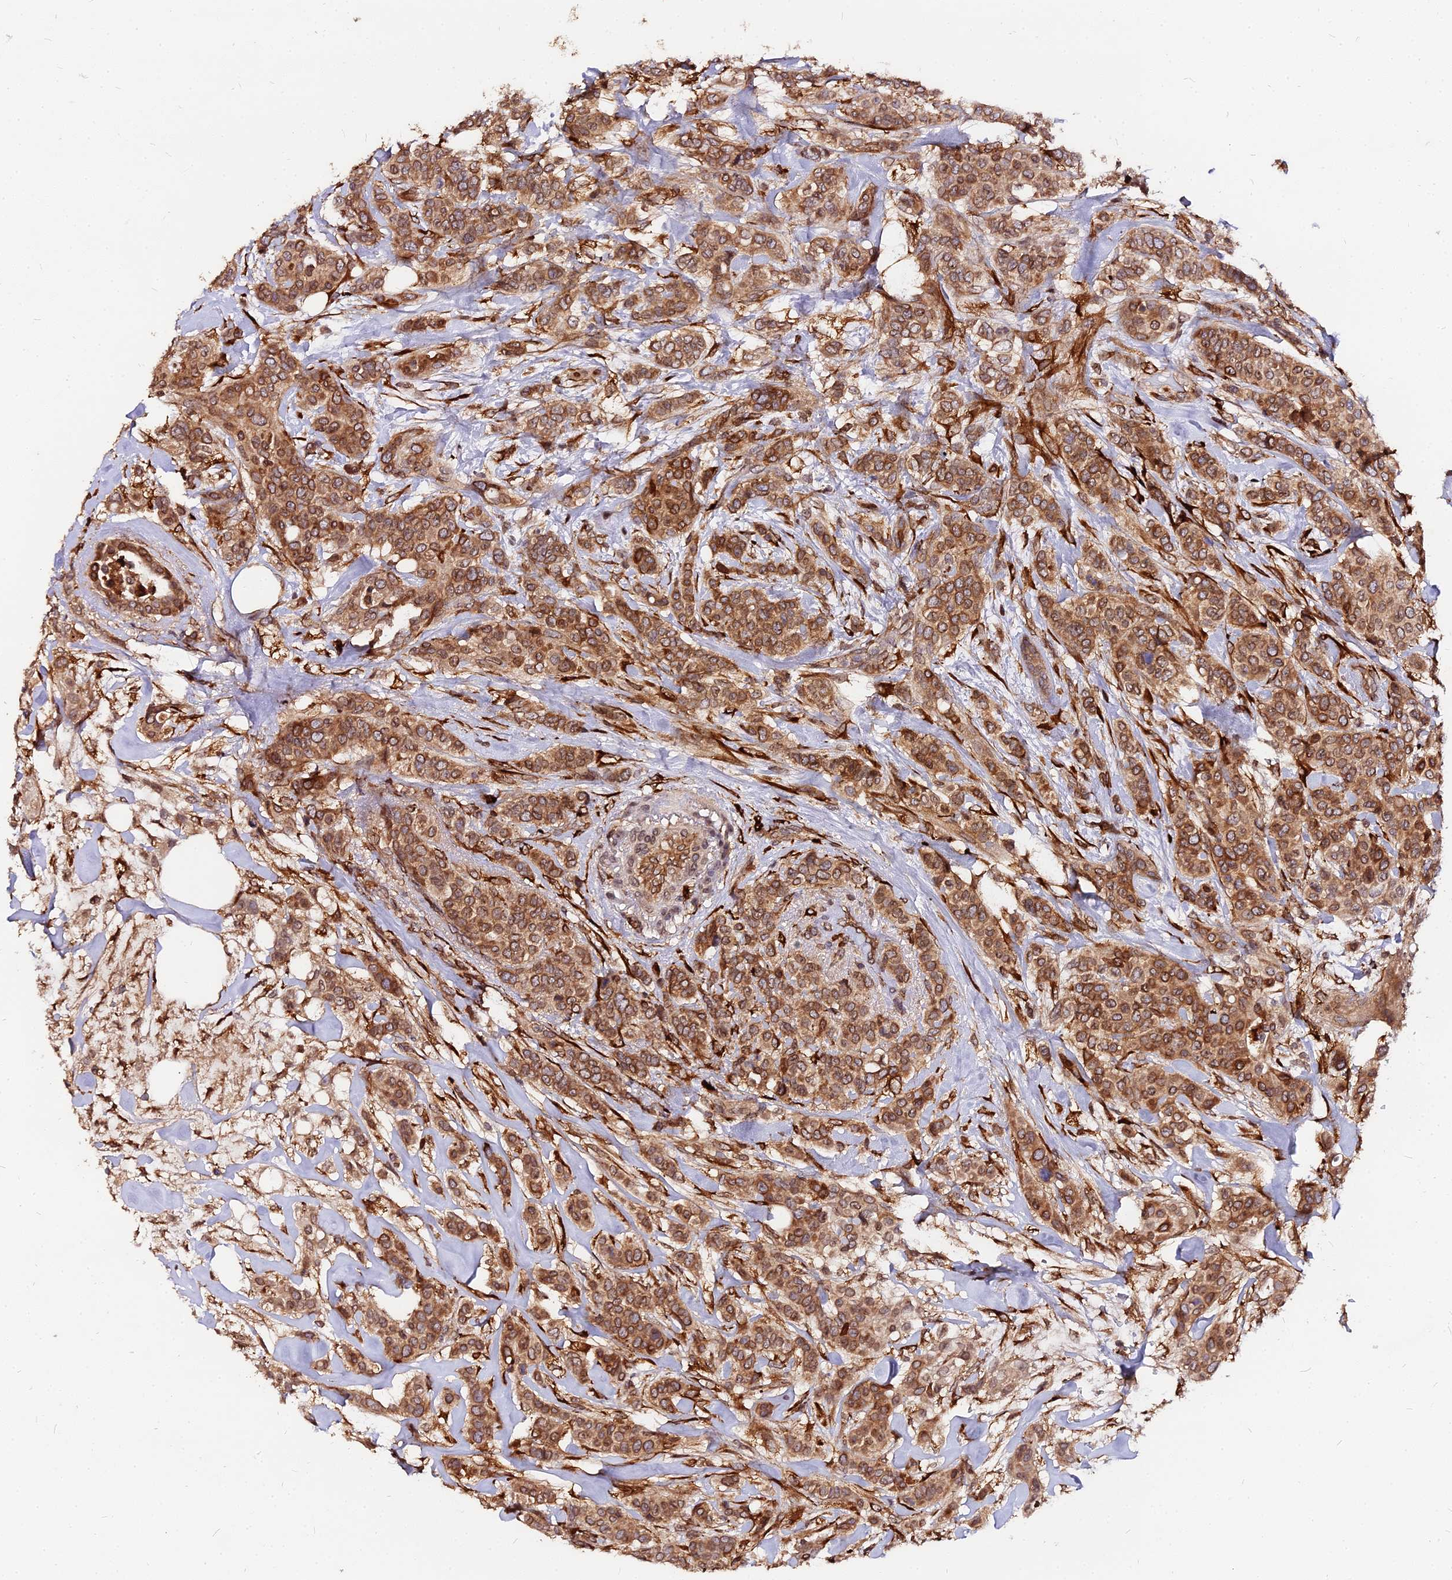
{"staining": {"intensity": "strong", "quantity": ">75%", "location": "cytoplasmic/membranous"}, "tissue": "breast cancer", "cell_type": "Tumor cells", "image_type": "cancer", "snomed": [{"axis": "morphology", "description": "Lobular carcinoma"}, {"axis": "topography", "description": "Breast"}], "caption": "Immunohistochemical staining of human lobular carcinoma (breast) displays strong cytoplasmic/membranous protein staining in approximately >75% of tumor cells. (DAB = brown stain, brightfield microscopy at high magnification).", "gene": "PDE4D", "patient": {"sex": "female", "age": 51}}